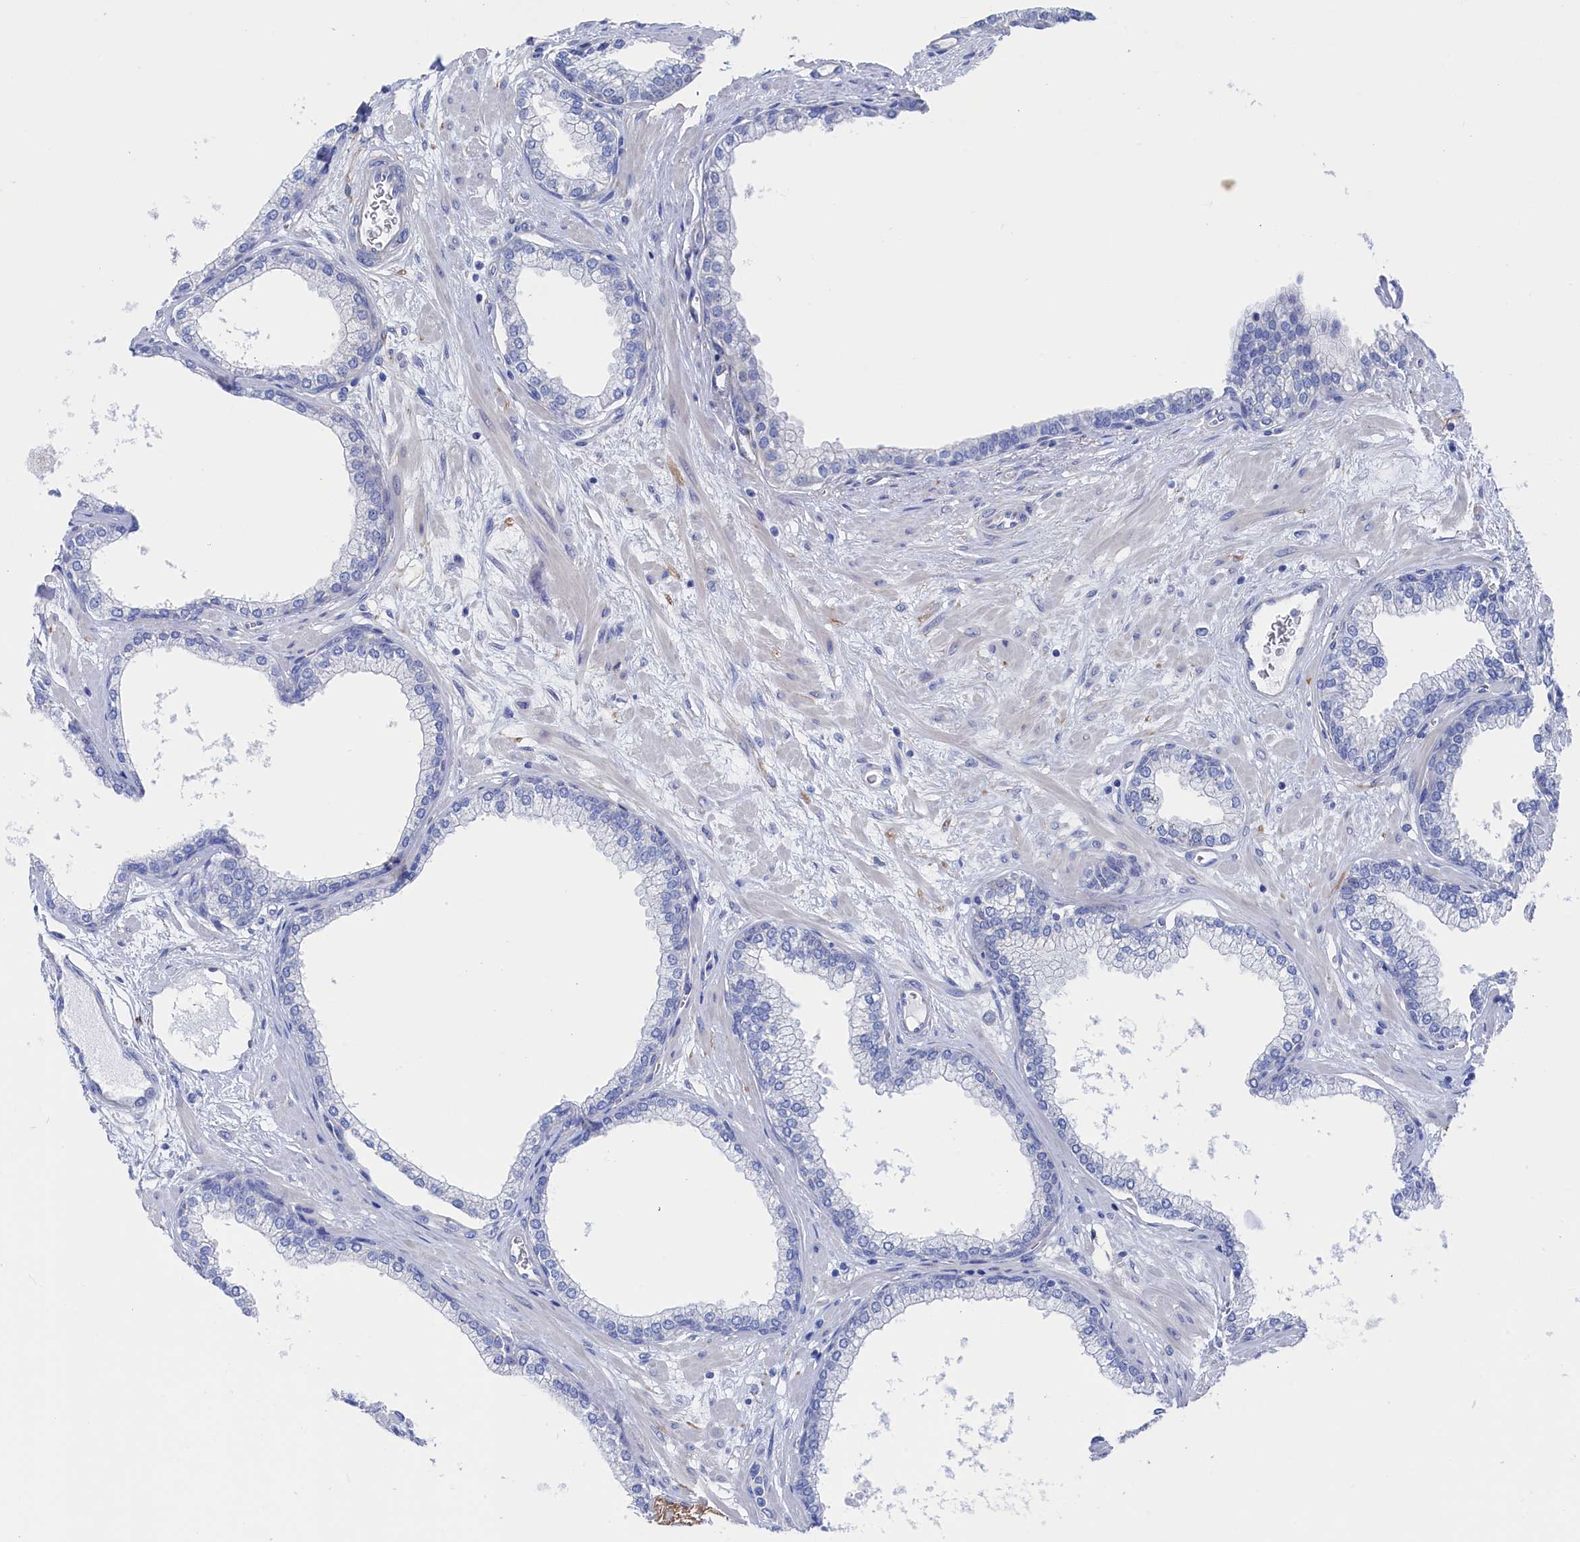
{"staining": {"intensity": "negative", "quantity": "none", "location": "none"}, "tissue": "prostate", "cell_type": "Glandular cells", "image_type": "normal", "snomed": [{"axis": "morphology", "description": "Normal tissue, NOS"}, {"axis": "morphology", "description": "Urothelial carcinoma, Low grade"}, {"axis": "topography", "description": "Urinary bladder"}, {"axis": "topography", "description": "Prostate"}], "caption": "Immunohistochemistry photomicrograph of normal prostate stained for a protein (brown), which displays no staining in glandular cells.", "gene": "TMOD2", "patient": {"sex": "male", "age": 60}}